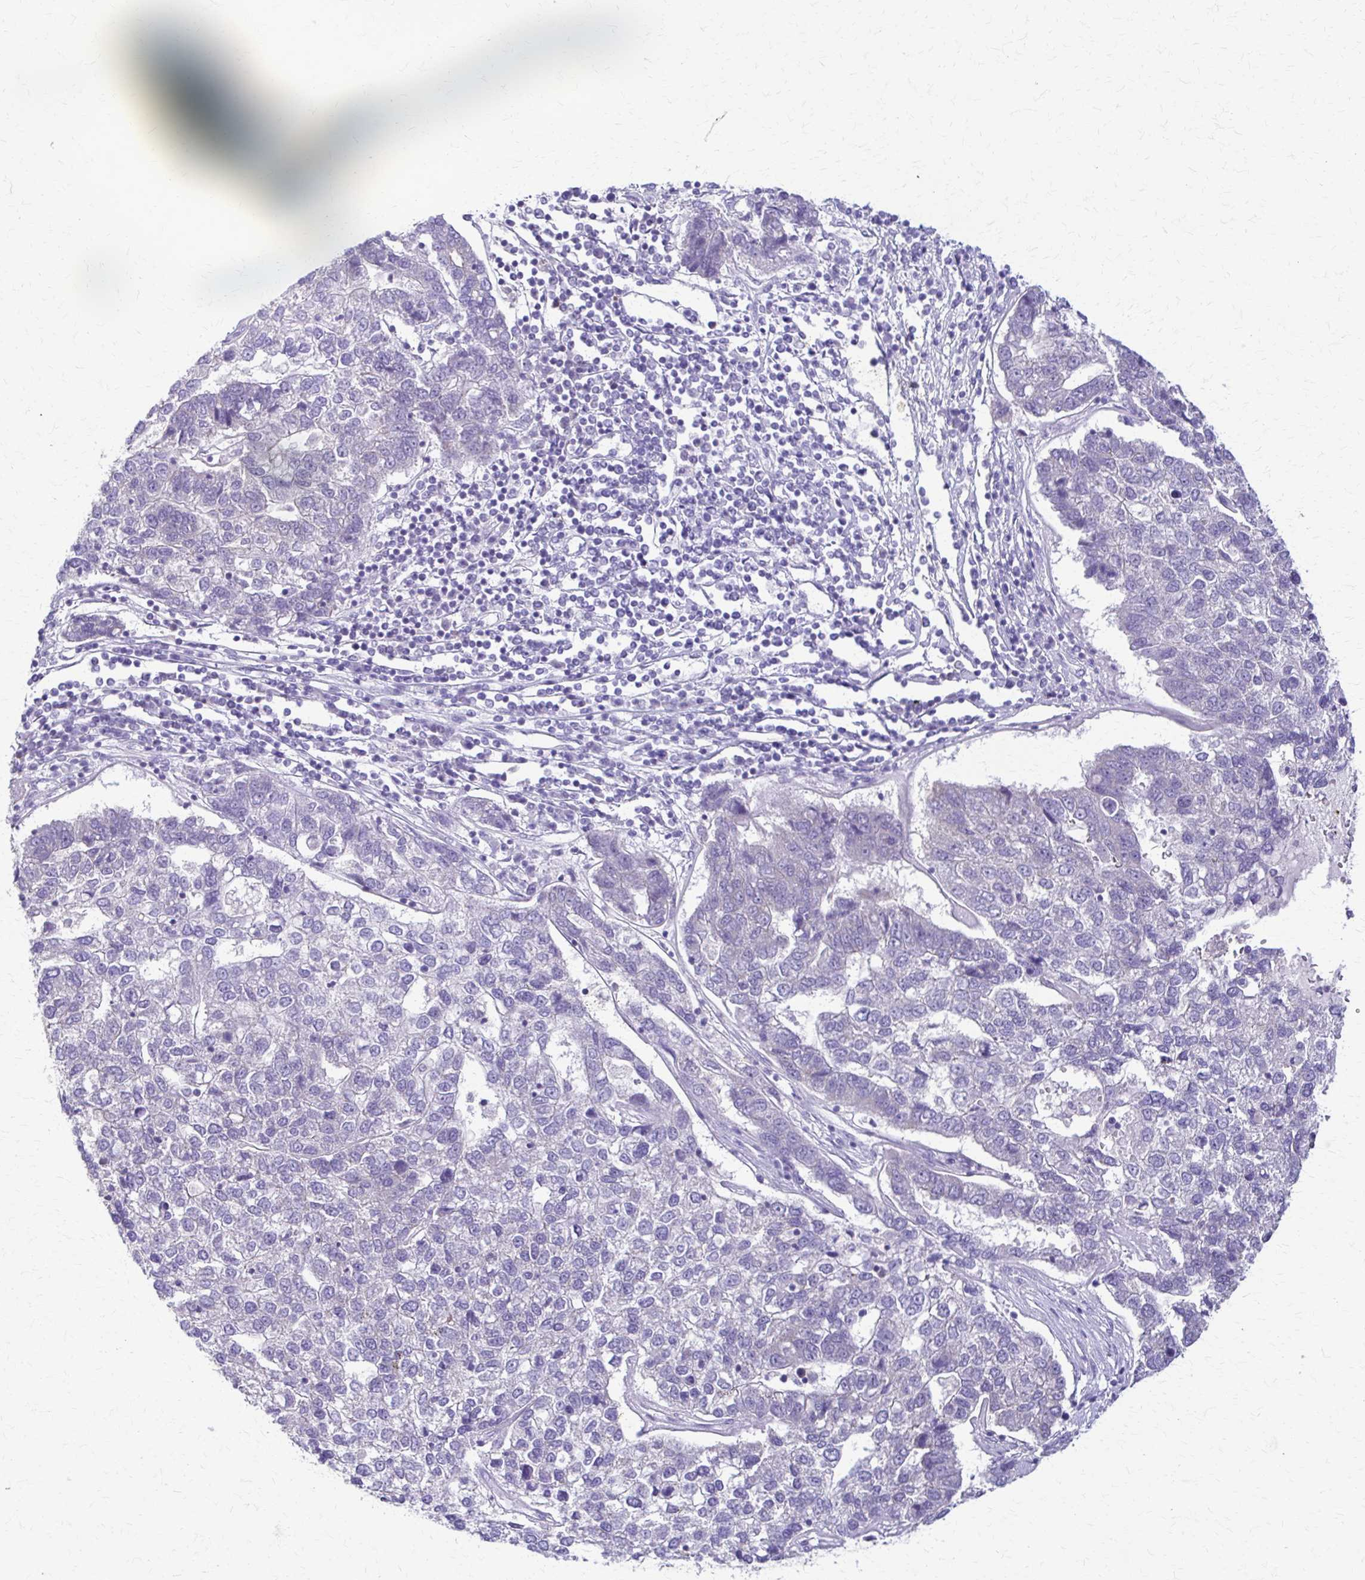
{"staining": {"intensity": "negative", "quantity": "none", "location": "none"}, "tissue": "pancreatic cancer", "cell_type": "Tumor cells", "image_type": "cancer", "snomed": [{"axis": "morphology", "description": "Adenocarcinoma, NOS"}, {"axis": "topography", "description": "Pancreas"}], "caption": "Immunohistochemistry (IHC) histopathology image of neoplastic tissue: pancreatic cancer (adenocarcinoma) stained with DAB shows no significant protein staining in tumor cells. (IHC, brightfield microscopy, high magnification).", "gene": "PIK3AP1", "patient": {"sex": "female", "age": 61}}